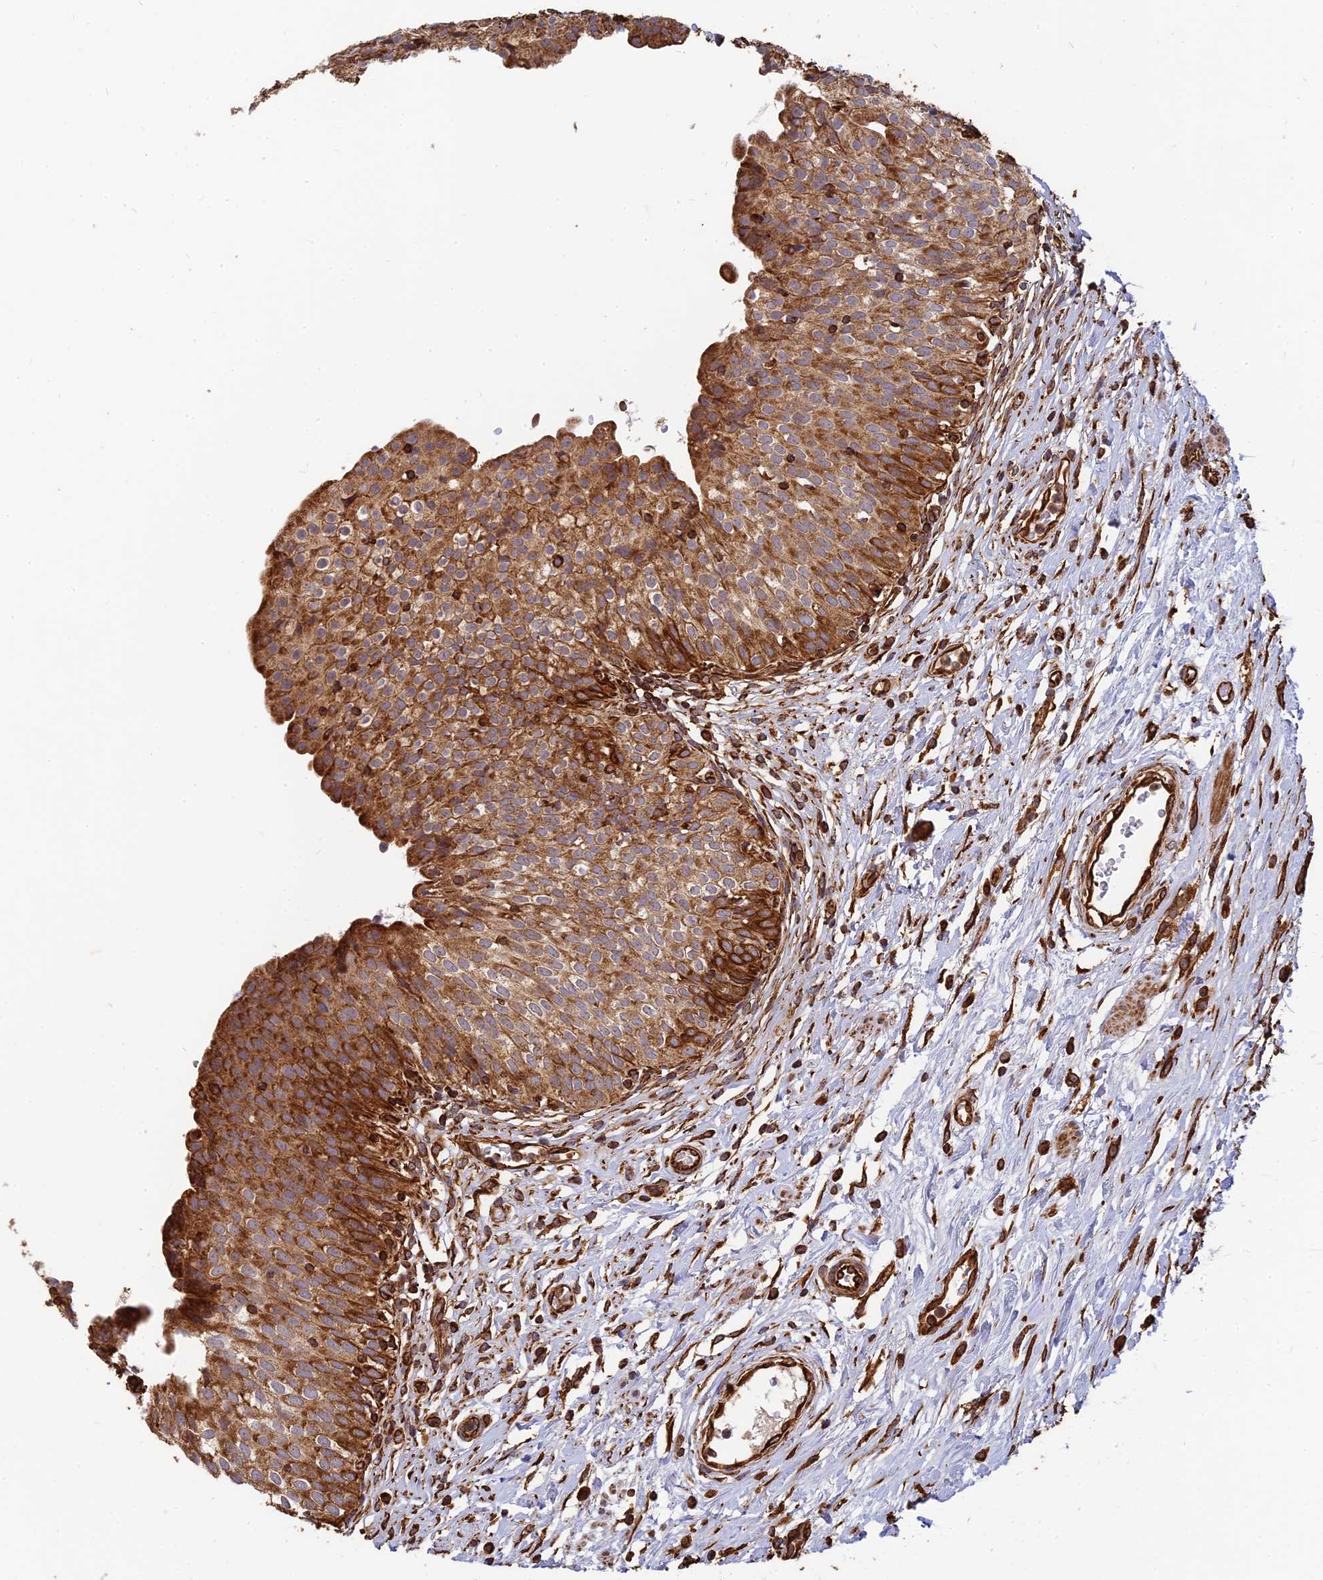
{"staining": {"intensity": "strong", "quantity": ">75%", "location": "cytoplasmic/membranous"}, "tissue": "urinary bladder", "cell_type": "Urothelial cells", "image_type": "normal", "snomed": [{"axis": "morphology", "description": "Normal tissue, NOS"}, {"axis": "topography", "description": "Urinary bladder"}], "caption": "Immunohistochemical staining of unremarkable human urinary bladder reveals high levels of strong cytoplasmic/membranous positivity in approximately >75% of urothelial cells. The protein of interest is shown in brown color, while the nuclei are stained blue.", "gene": "DSTYK", "patient": {"sex": "male", "age": 55}}